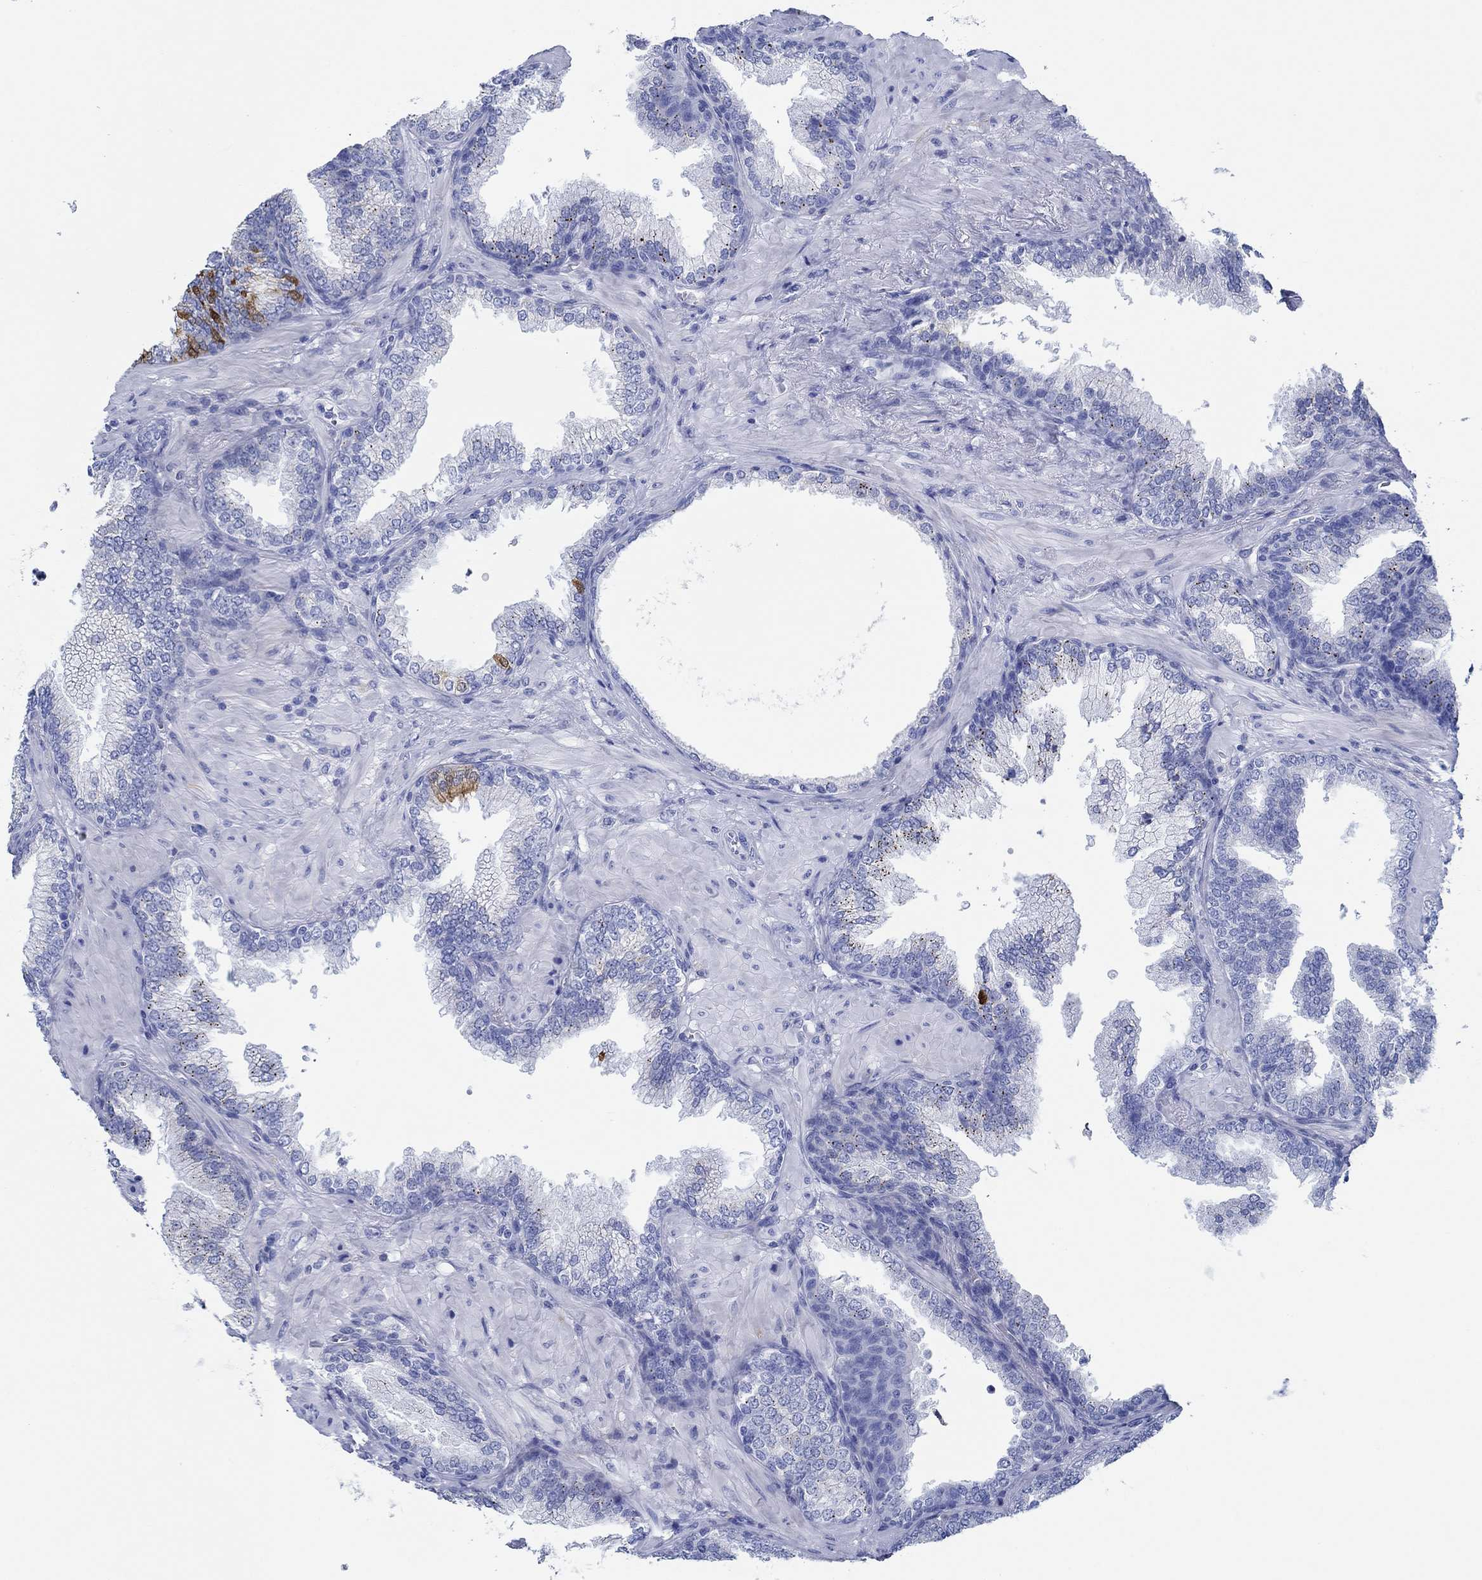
{"staining": {"intensity": "strong", "quantity": "<25%", "location": "cytoplasmic/membranous"}, "tissue": "prostate cancer", "cell_type": "Tumor cells", "image_type": "cancer", "snomed": [{"axis": "morphology", "description": "Adenocarcinoma, Low grade"}, {"axis": "topography", "description": "Prostate"}], "caption": "Protein expression analysis of human prostate cancer (adenocarcinoma (low-grade)) reveals strong cytoplasmic/membranous positivity in approximately <25% of tumor cells. Using DAB (brown) and hematoxylin (blue) stains, captured at high magnification using brightfield microscopy.", "gene": "IGFBP6", "patient": {"sex": "male", "age": 68}}